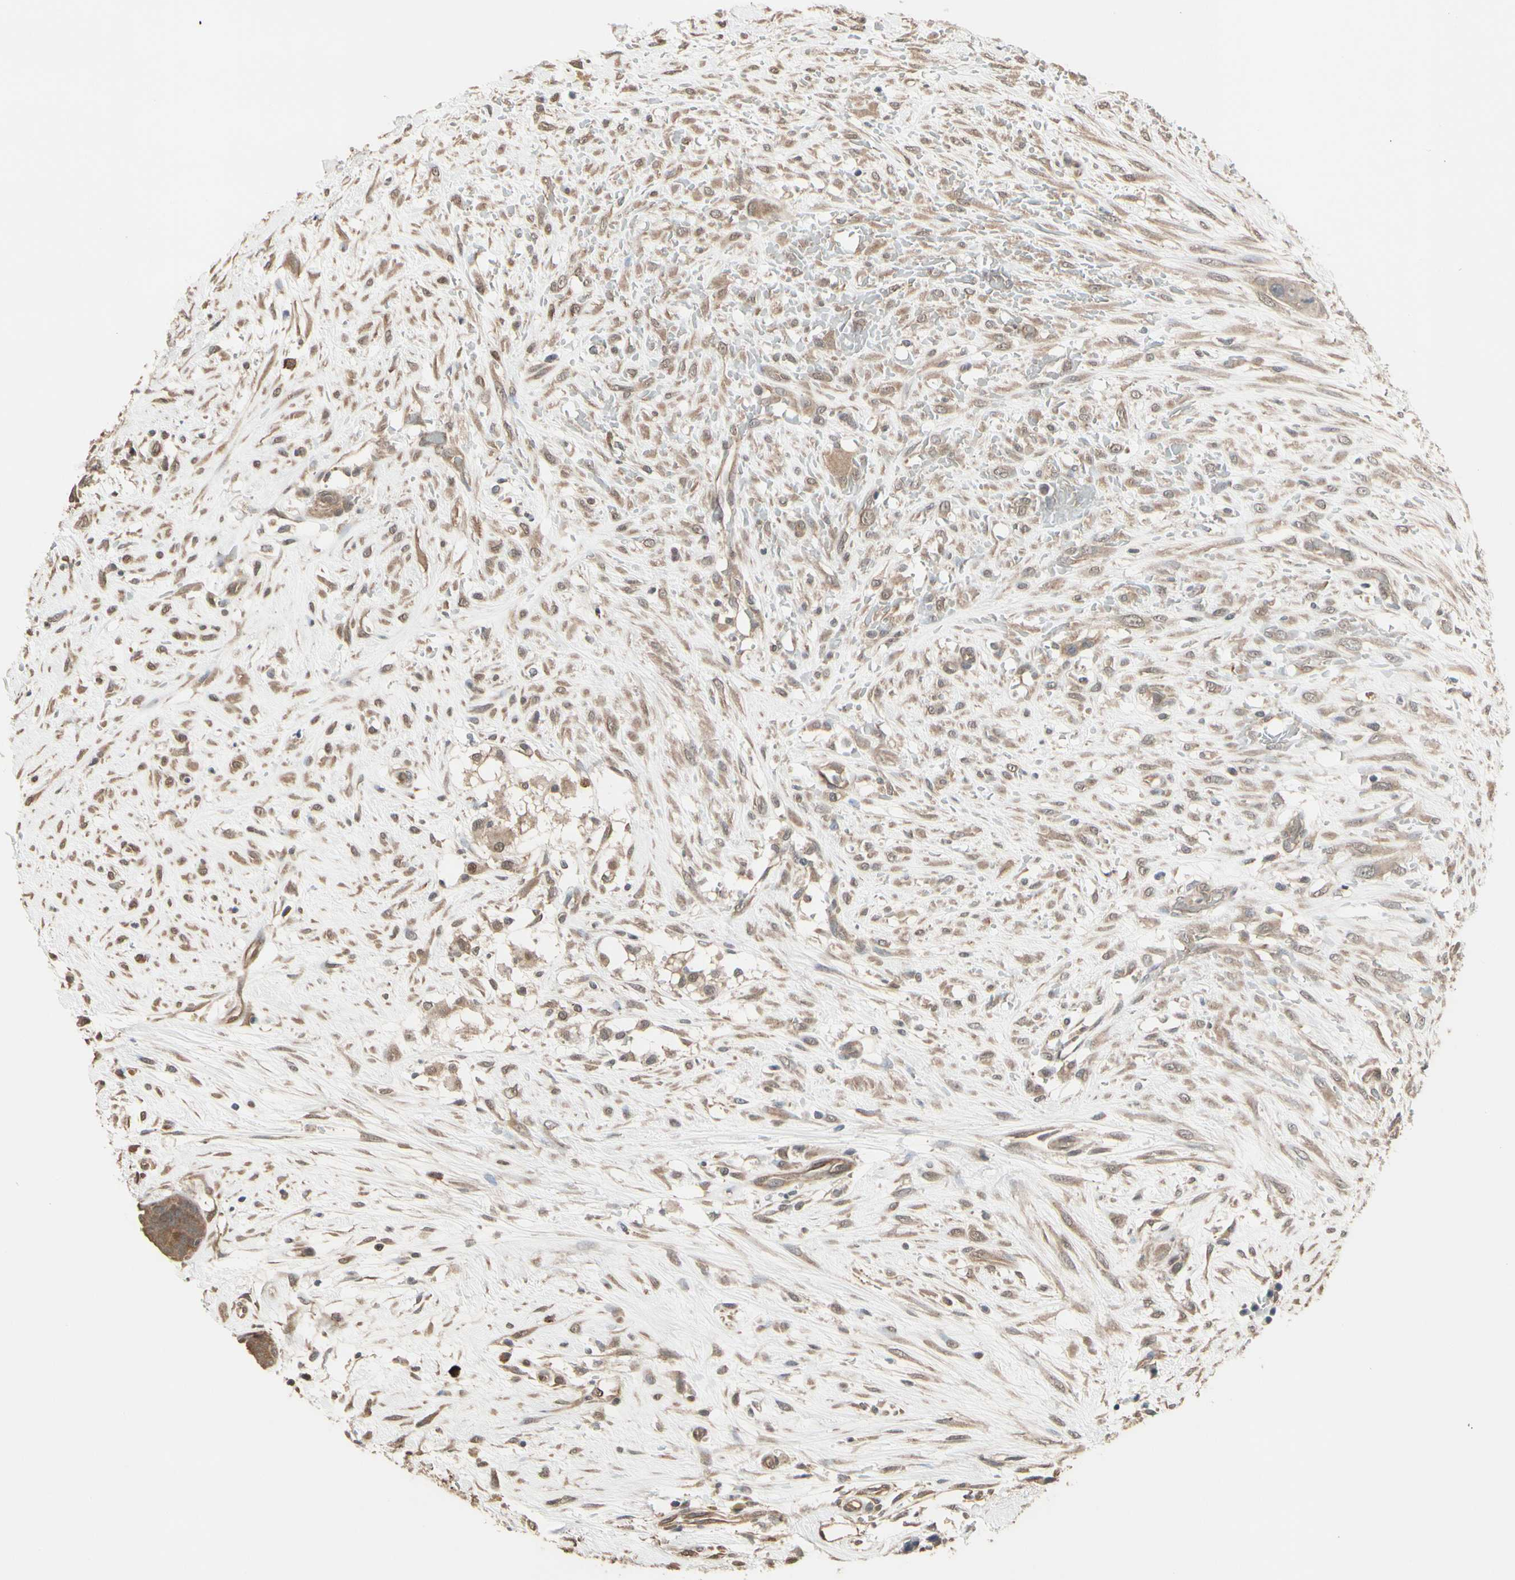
{"staining": {"intensity": "moderate", "quantity": ">75%", "location": "cytoplasmic/membranous"}, "tissue": "breast cancer", "cell_type": "Tumor cells", "image_type": "cancer", "snomed": [{"axis": "morphology", "description": "Duct carcinoma"}, {"axis": "topography", "description": "Breast"}], "caption": "High-power microscopy captured an immunohistochemistry (IHC) photomicrograph of breast cancer (invasive ductal carcinoma), revealing moderate cytoplasmic/membranous positivity in approximately >75% of tumor cells. (Stains: DAB (3,3'-diaminobenzidine) in brown, nuclei in blue, Microscopy: brightfield microscopy at high magnification).", "gene": "PNPLA7", "patient": {"sex": "female", "age": 40}}